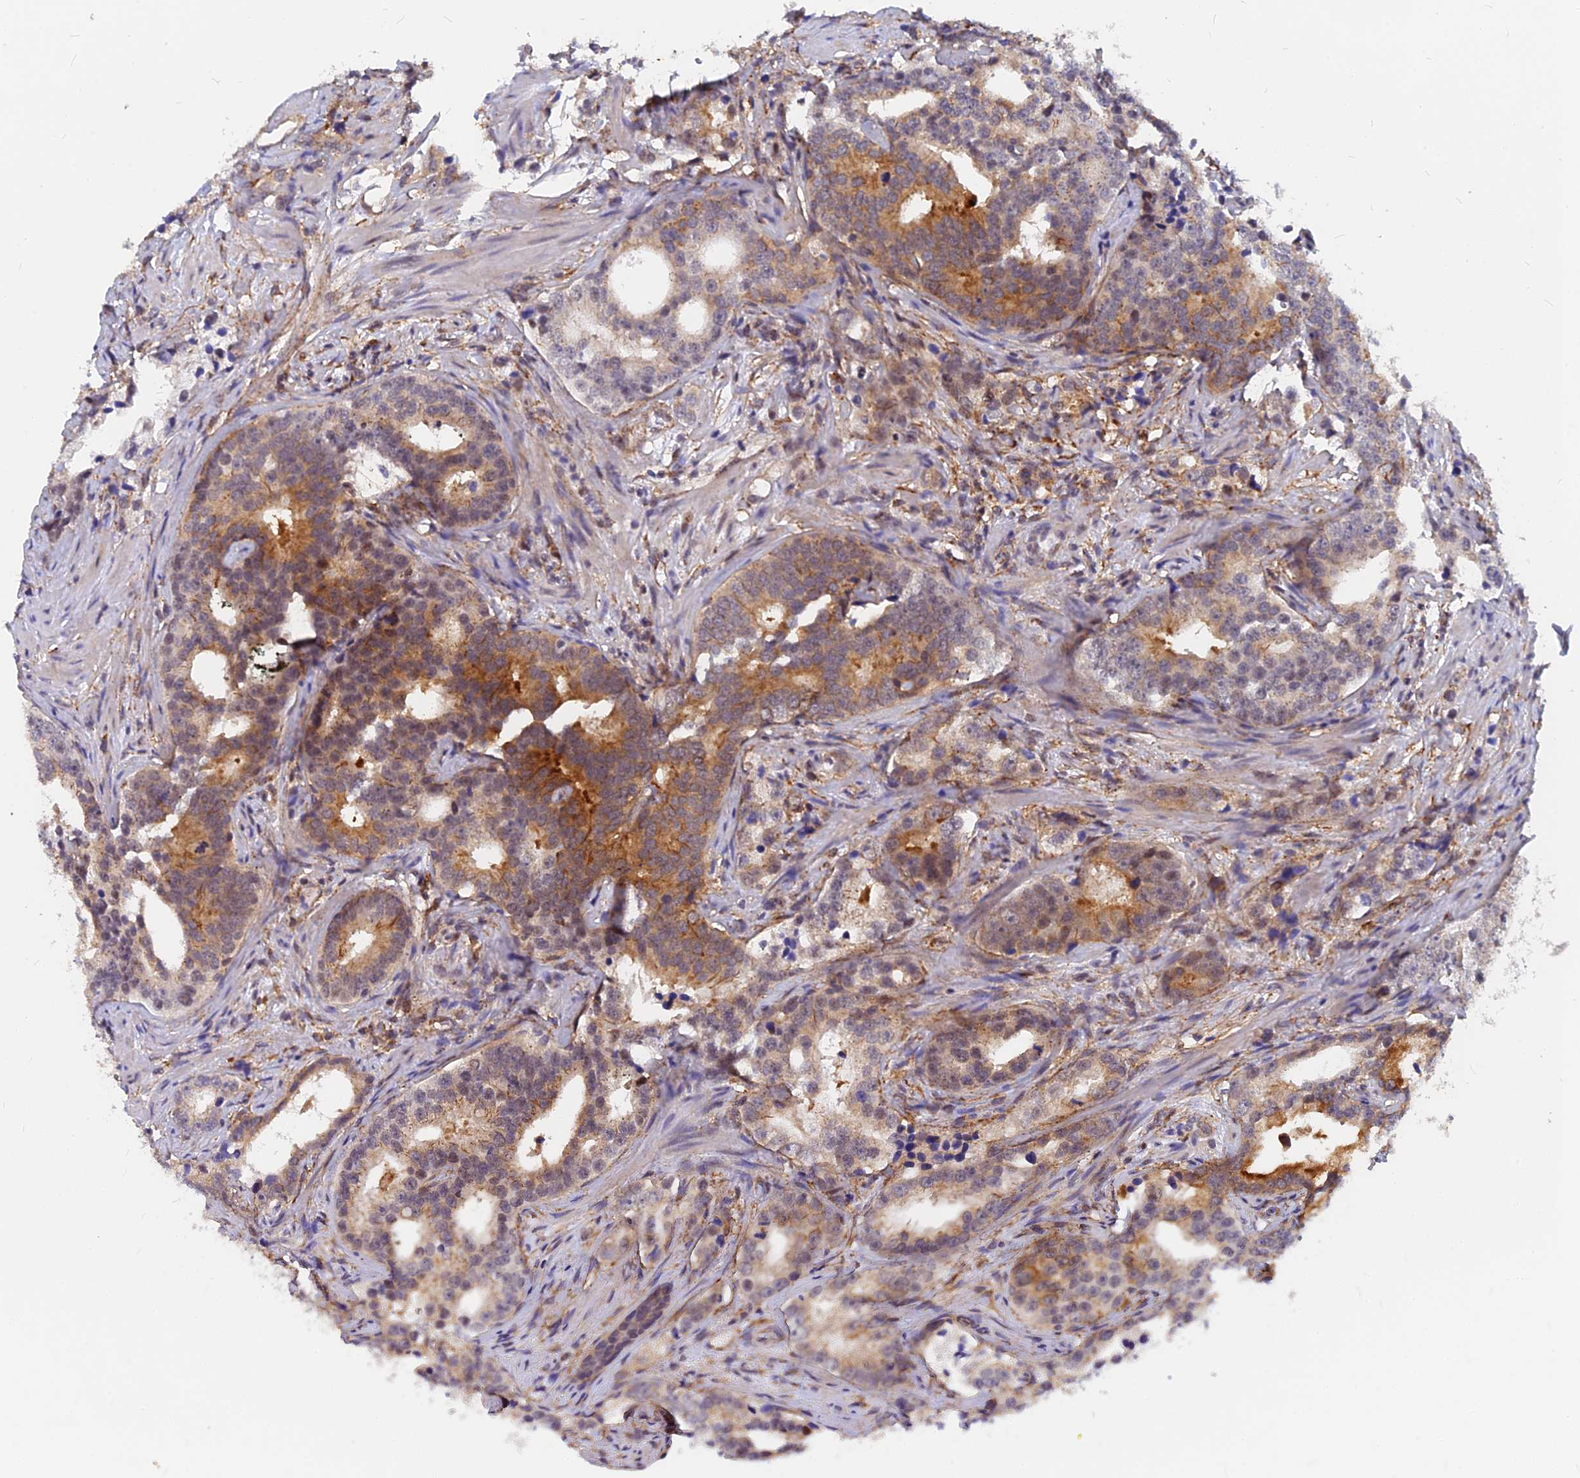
{"staining": {"intensity": "moderate", "quantity": "25%-75%", "location": "cytoplasmic/membranous,nuclear"}, "tissue": "prostate cancer", "cell_type": "Tumor cells", "image_type": "cancer", "snomed": [{"axis": "morphology", "description": "Adenocarcinoma, High grade"}, {"axis": "topography", "description": "Prostate"}], "caption": "High-grade adenocarcinoma (prostate) stained with a brown dye demonstrates moderate cytoplasmic/membranous and nuclear positive staining in about 25%-75% of tumor cells.", "gene": "VSTM2L", "patient": {"sex": "male", "age": 63}}